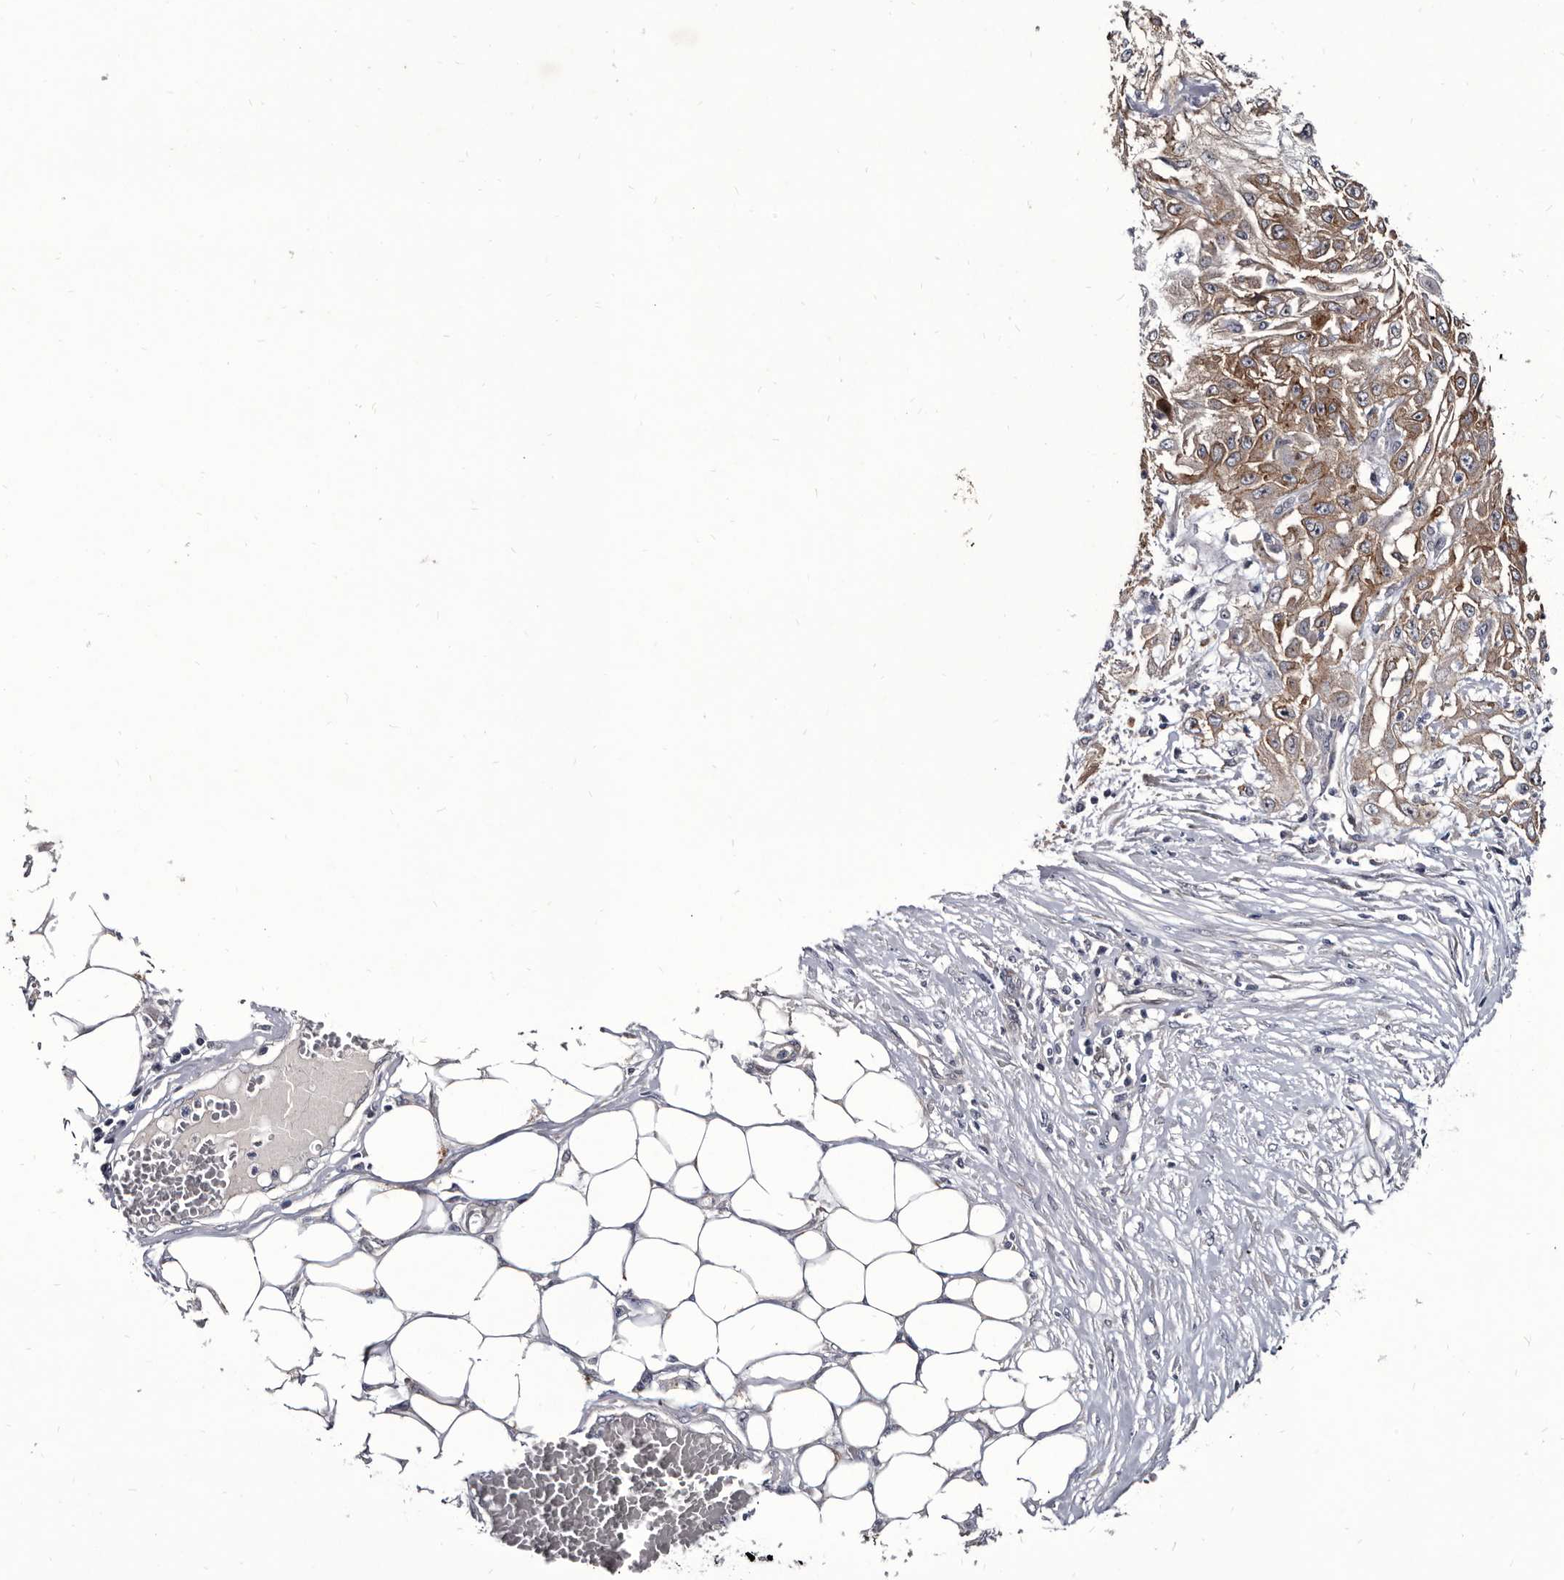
{"staining": {"intensity": "negative", "quantity": "none", "location": "none"}, "tissue": "skin cancer", "cell_type": "Tumor cells", "image_type": "cancer", "snomed": [{"axis": "morphology", "description": "Squamous cell carcinoma, NOS"}, {"axis": "morphology", "description": "Squamous cell carcinoma, metastatic, NOS"}, {"axis": "topography", "description": "Skin"}, {"axis": "topography", "description": "Lymph node"}], "caption": "An image of human skin cancer (metastatic squamous cell carcinoma) is negative for staining in tumor cells.", "gene": "PROM1", "patient": {"sex": "male", "age": 75}}